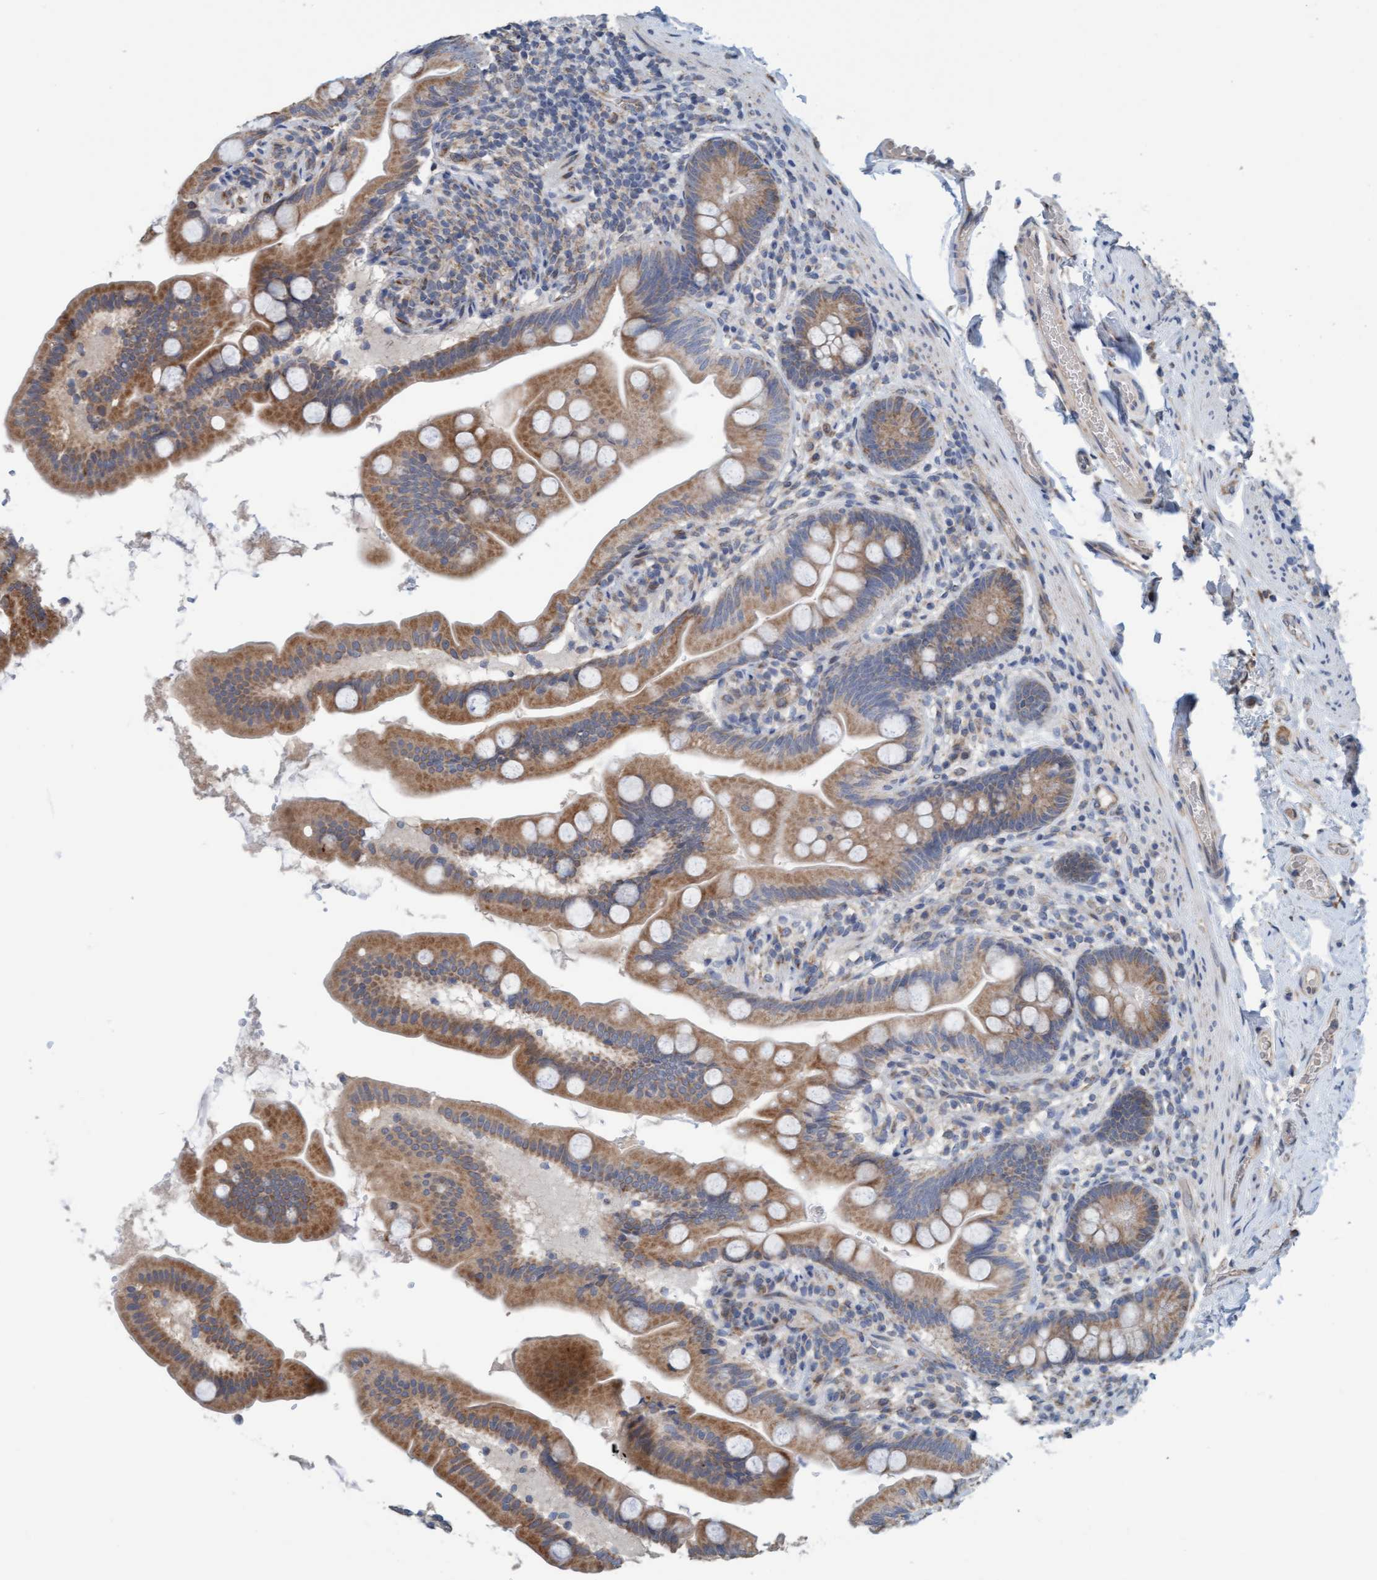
{"staining": {"intensity": "moderate", "quantity": ">75%", "location": "cytoplasmic/membranous"}, "tissue": "small intestine", "cell_type": "Glandular cells", "image_type": "normal", "snomed": [{"axis": "morphology", "description": "Normal tissue, NOS"}, {"axis": "topography", "description": "Small intestine"}], "caption": "A brown stain labels moderate cytoplasmic/membranous staining of a protein in glandular cells of benign small intestine.", "gene": "ZNF566", "patient": {"sex": "female", "age": 56}}